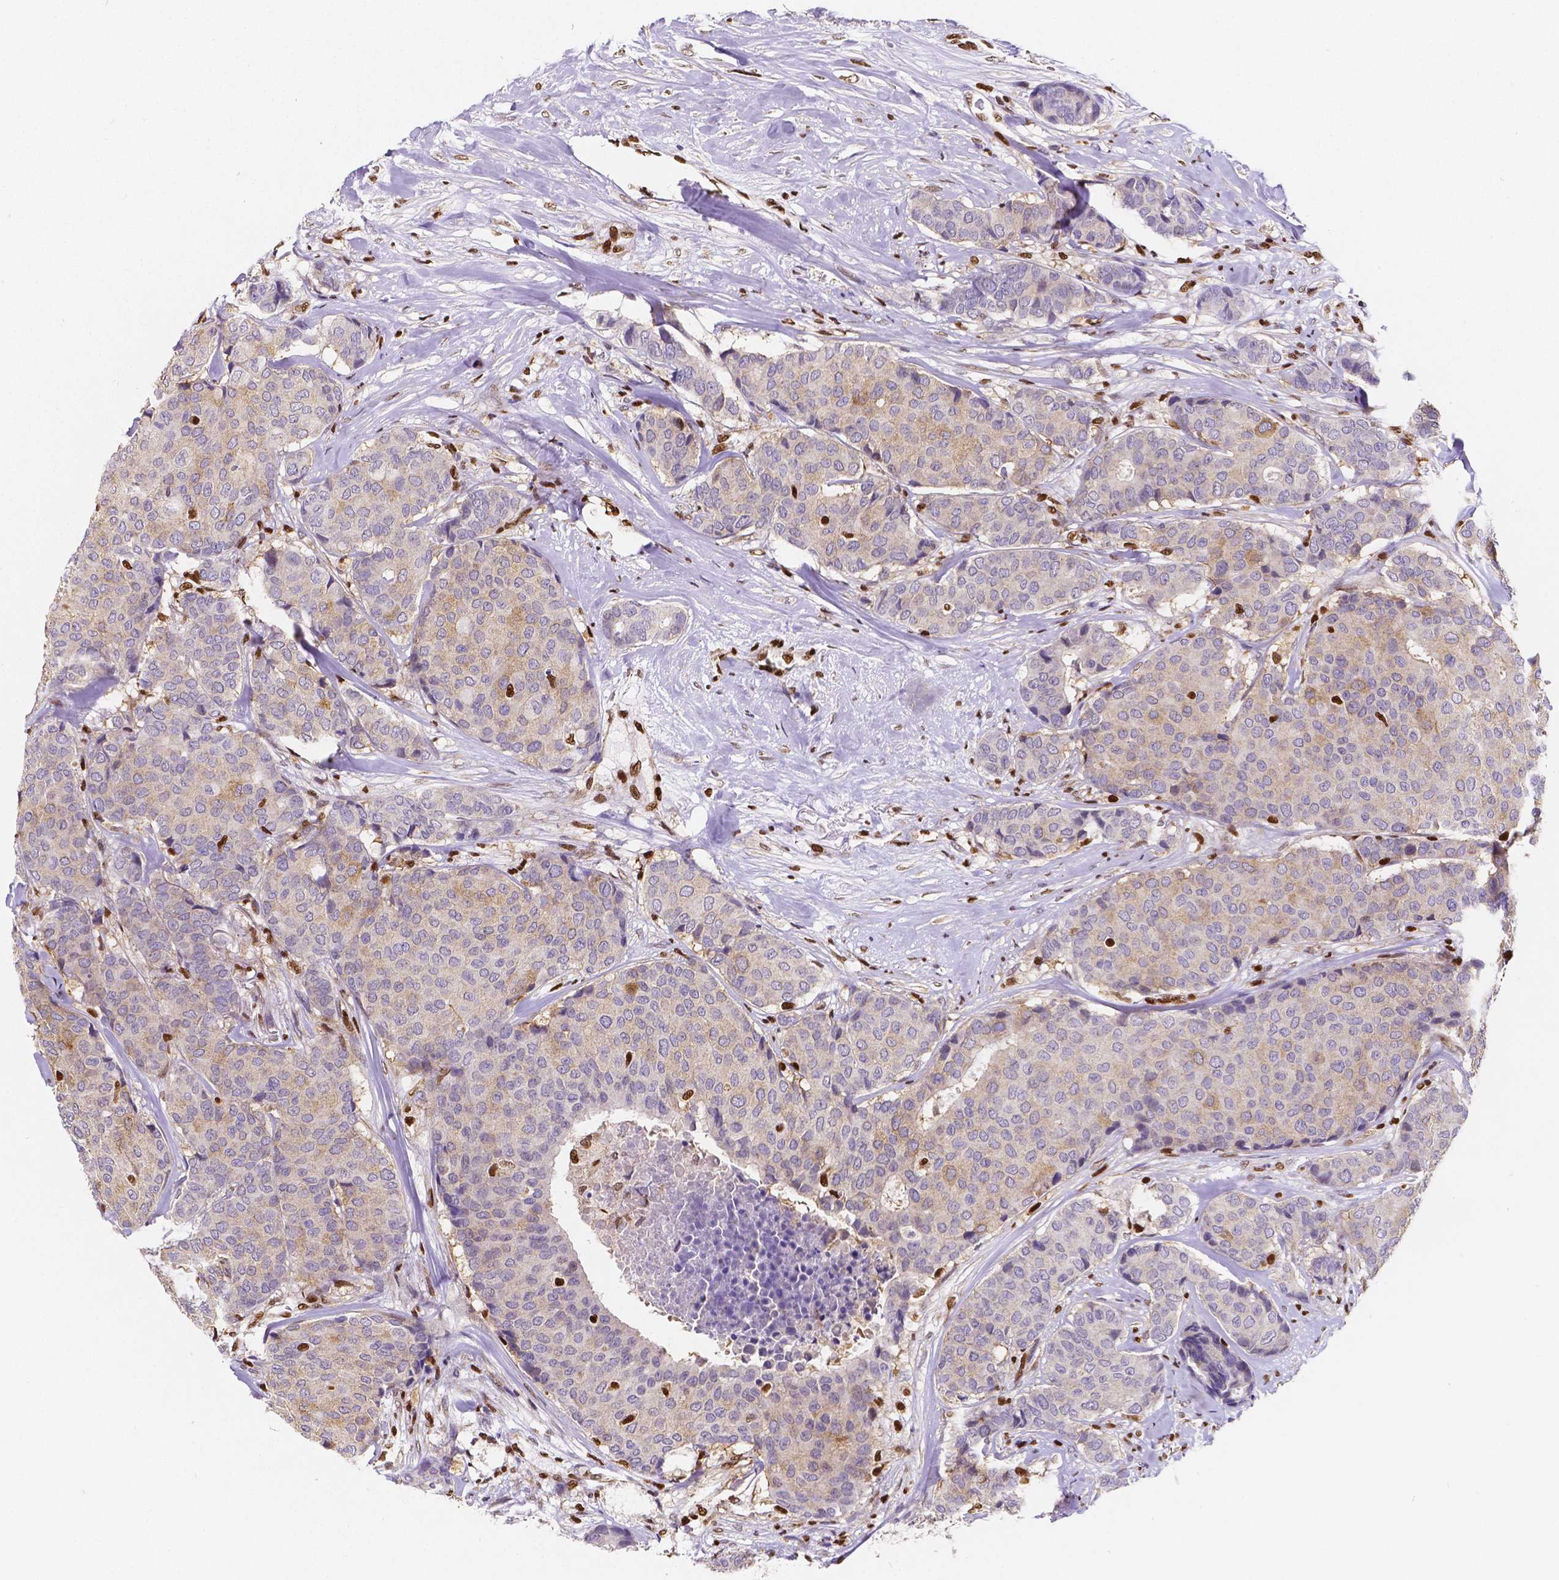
{"staining": {"intensity": "weak", "quantity": "<25%", "location": "cytoplasmic/membranous"}, "tissue": "breast cancer", "cell_type": "Tumor cells", "image_type": "cancer", "snomed": [{"axis": "morphology", "description": "Duct carcinoma"}, {"axis": "topography", "description": "Breast"}], "caption": "A photomicrograph of breast invasive ductal carcinoma stained for a protein exhibits no brown staining in tumor cells.", "gene": "MEF2C", "patient": {"sex": "female", "age": 75}}